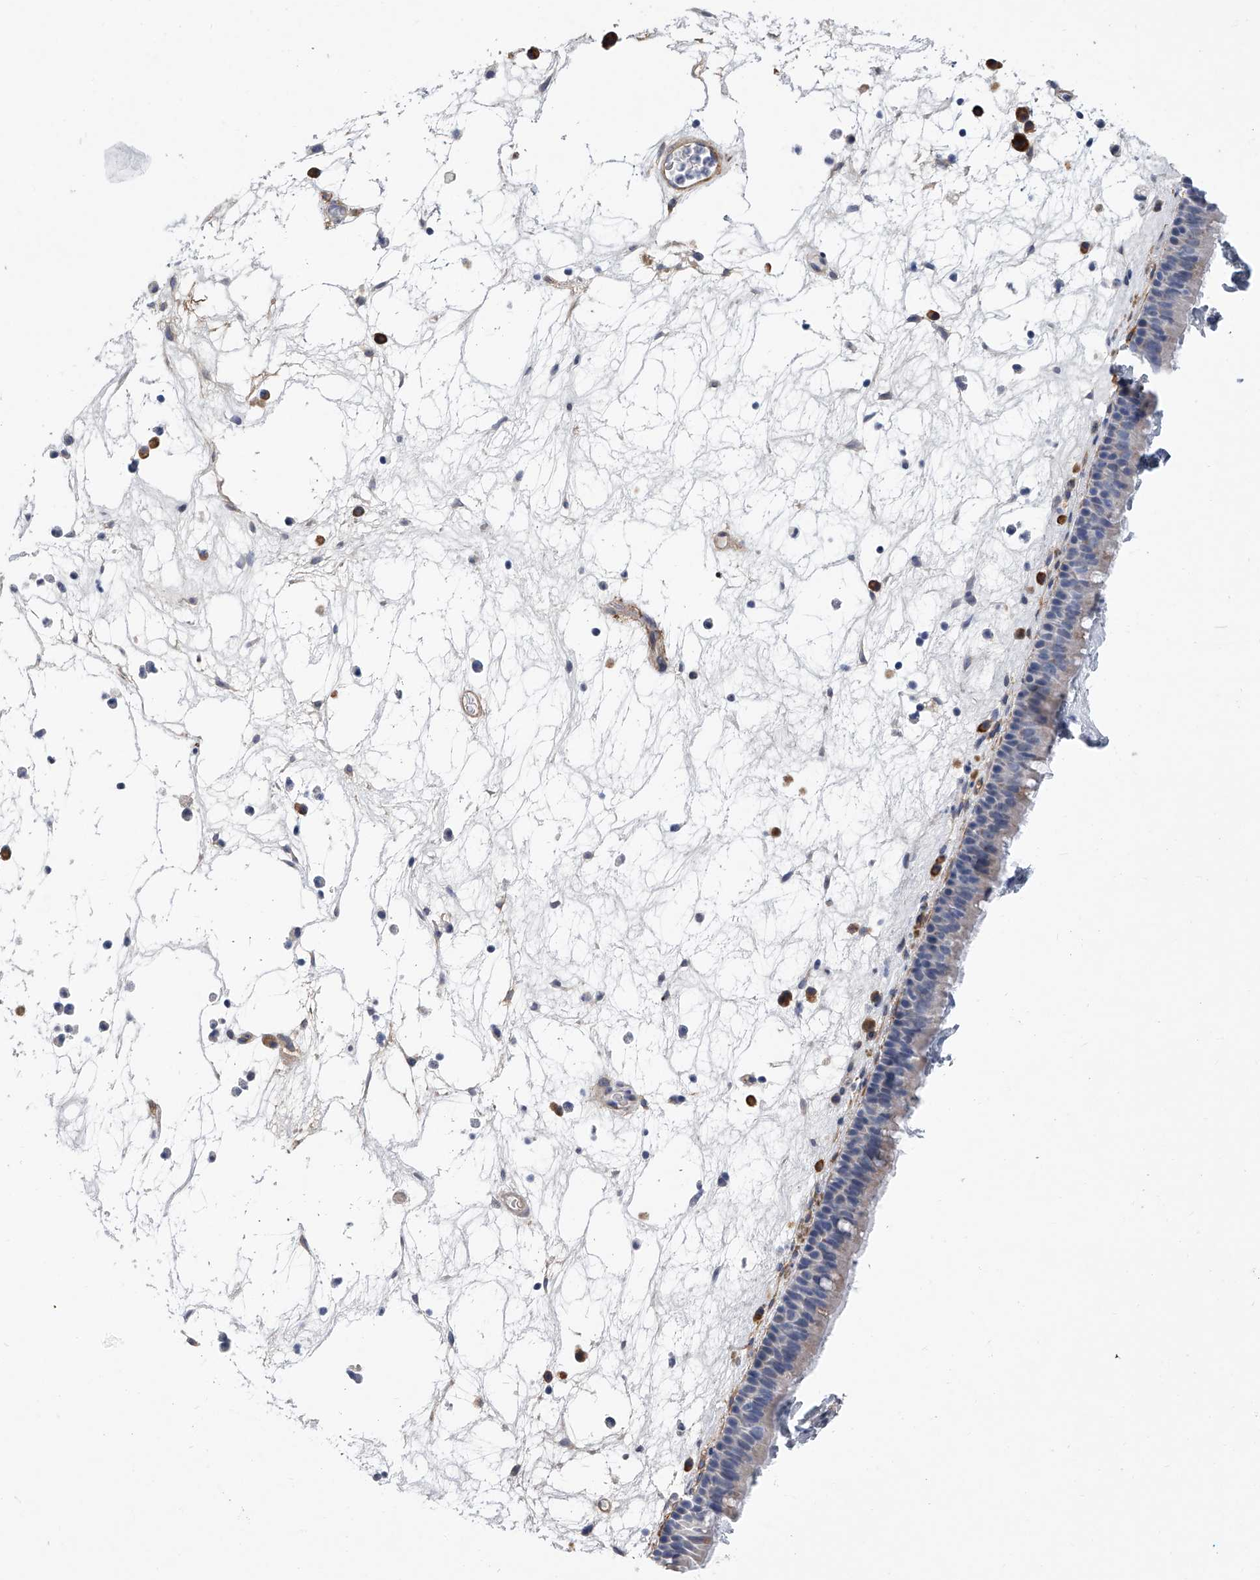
{"staining": {"intensity": "negative", "quantity": "none", "location": "none"}, "tissue": "nasopharynx", "cell_type": "Respiratory epithelial cells", "image_type": "normal", "snomed": [{"axis": "morphology", "description": "Normal tissue, NOS"}, {"axis": "morphology", "description": "Inflammation, NOS"}, {"axis": "morphology", "description": "Malignant melanoma, Metastatic site"}, {"axis": "topography", "description": "Nasopharynx"}], "caption": "Immunohistochemistry photomicrograph of unremarkable nasopharynx: human nasopharynx stained with DAB shows no significant protein positivity in respiratory epithelial cells. Nuclei are stained in blue.", "gene": "ALG14", "patient": {"sex": "male", "age": 70}}